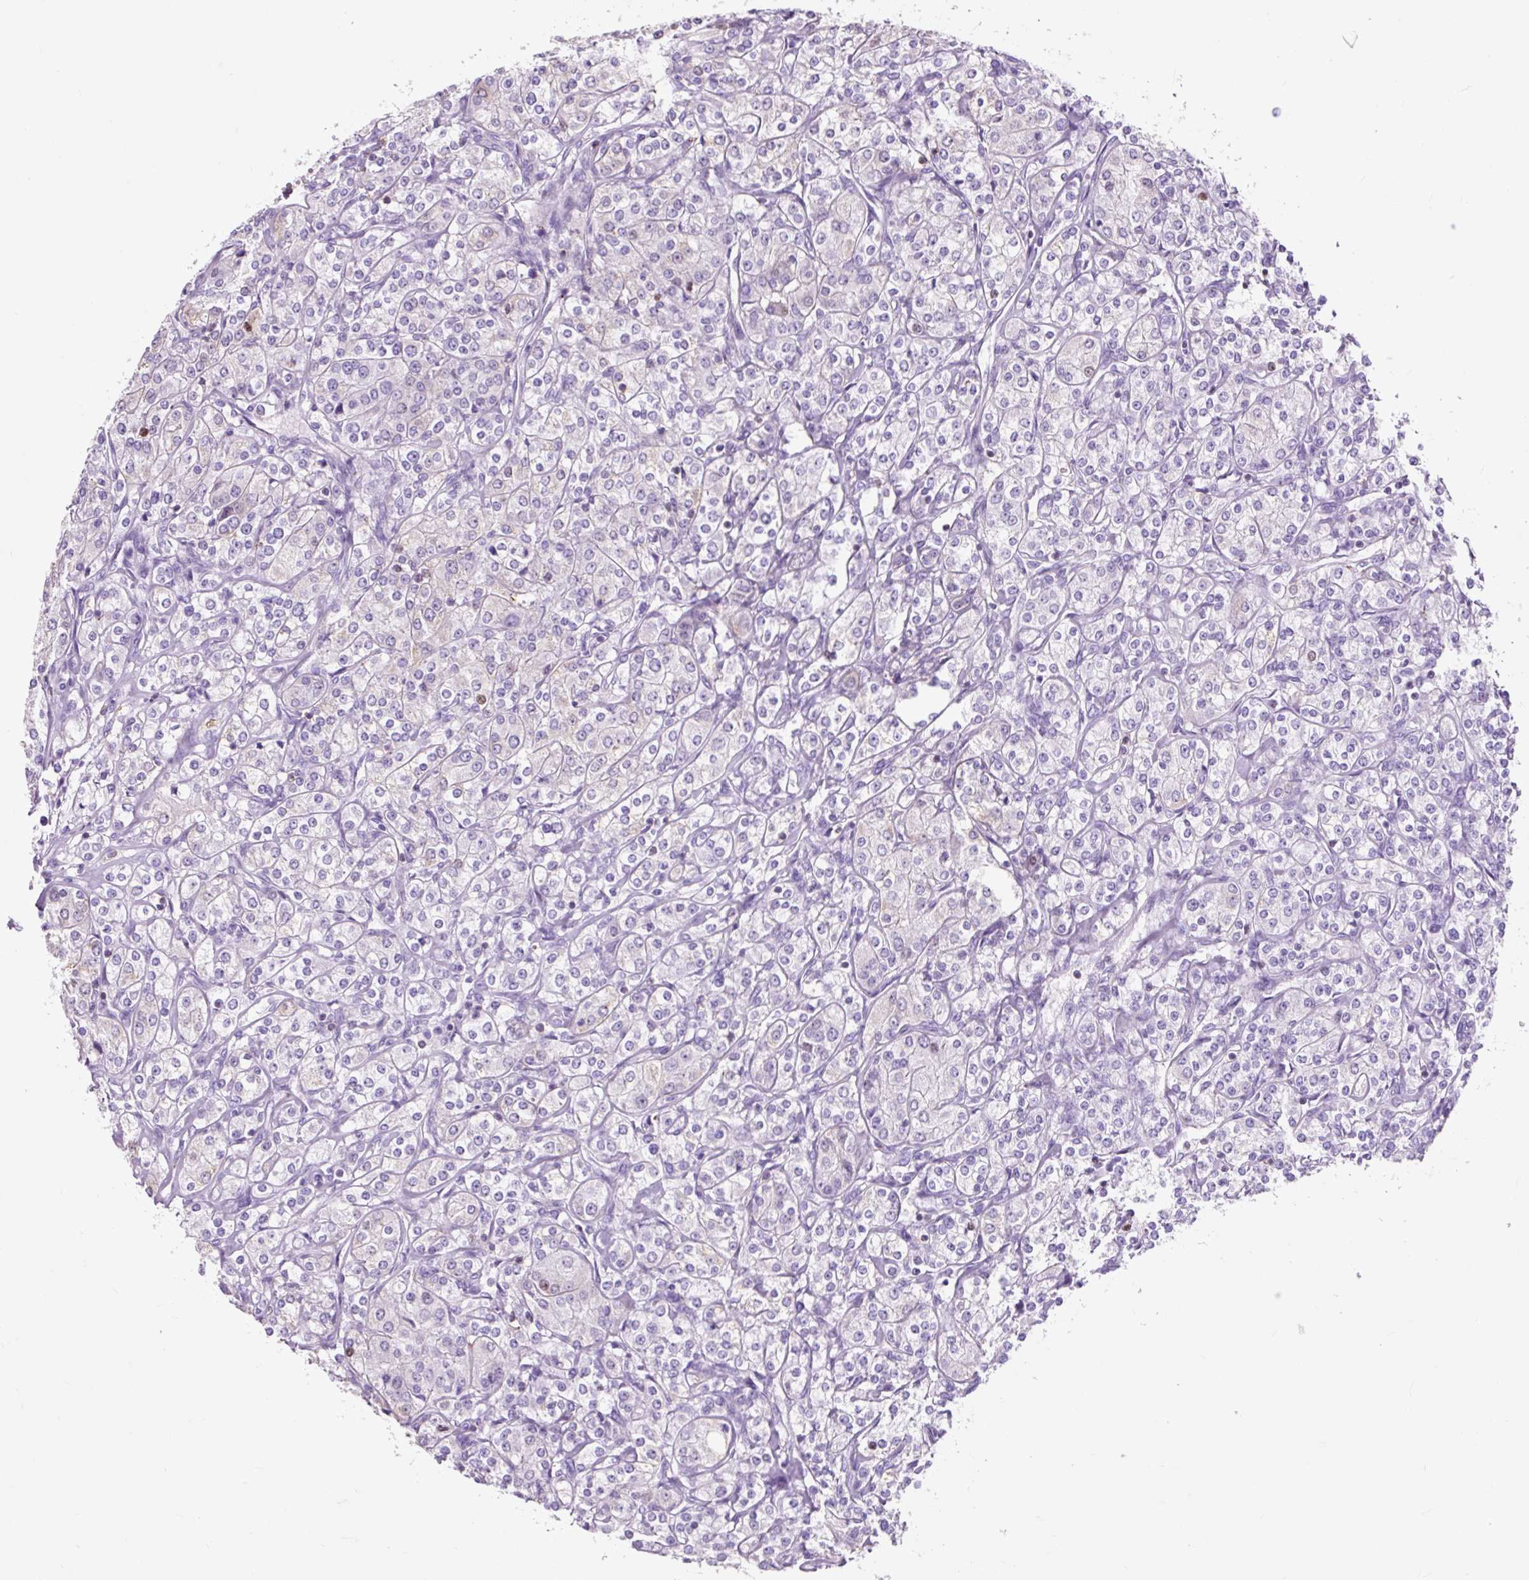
{"staining": {"intensity": "negative", "quantity": "none", "location": "none"}, "tissue": "renal cancer", "cell_type": "Tumor cells", "image_type": "cancer", "snomed": [{"axis": "morphology", "description": "Adenocarcinoma, NOS"}, {"axis": "topography", "description": "Kidney"}], "caption": "Immunohistochemistry histopathology image of human renal cancer (adenocarcinoma) stained for a protein (brown), which shows no positivity in tumor cells.", "gene": "OR10A7", "patient": {"sex": "male", "age": 77}}